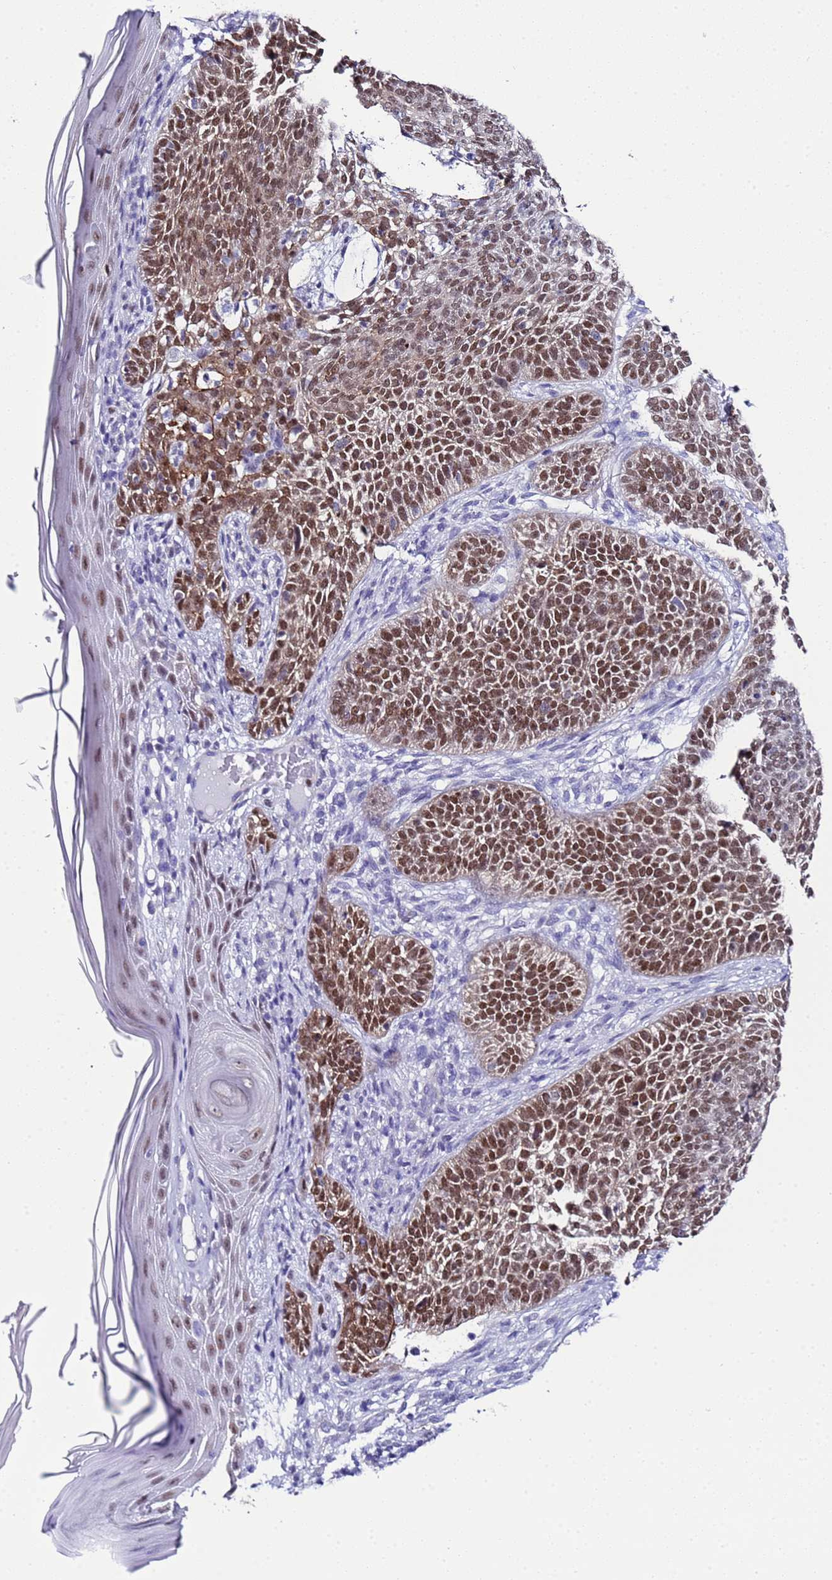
{"staining": {"intensity": "moderate", "quantity": ">75%", "location": "nuclear"}, "tissue": "skin cancer", "cell_type": "Tumor cells", "image_type": "cancer", "snomed": [{"axis": "morphology", "description": "Basal cell carcinoma"}, {"axis": "topography", "description": "Skin"}], "caption": "Immunohistochemical staining of skin basal cell carcinoma shows medium levels of moderate nuclear protein expression in approximately >75% of tumor cells.", "gene": "BCL7A", "patient": {"sex": "male", "age": 85}}